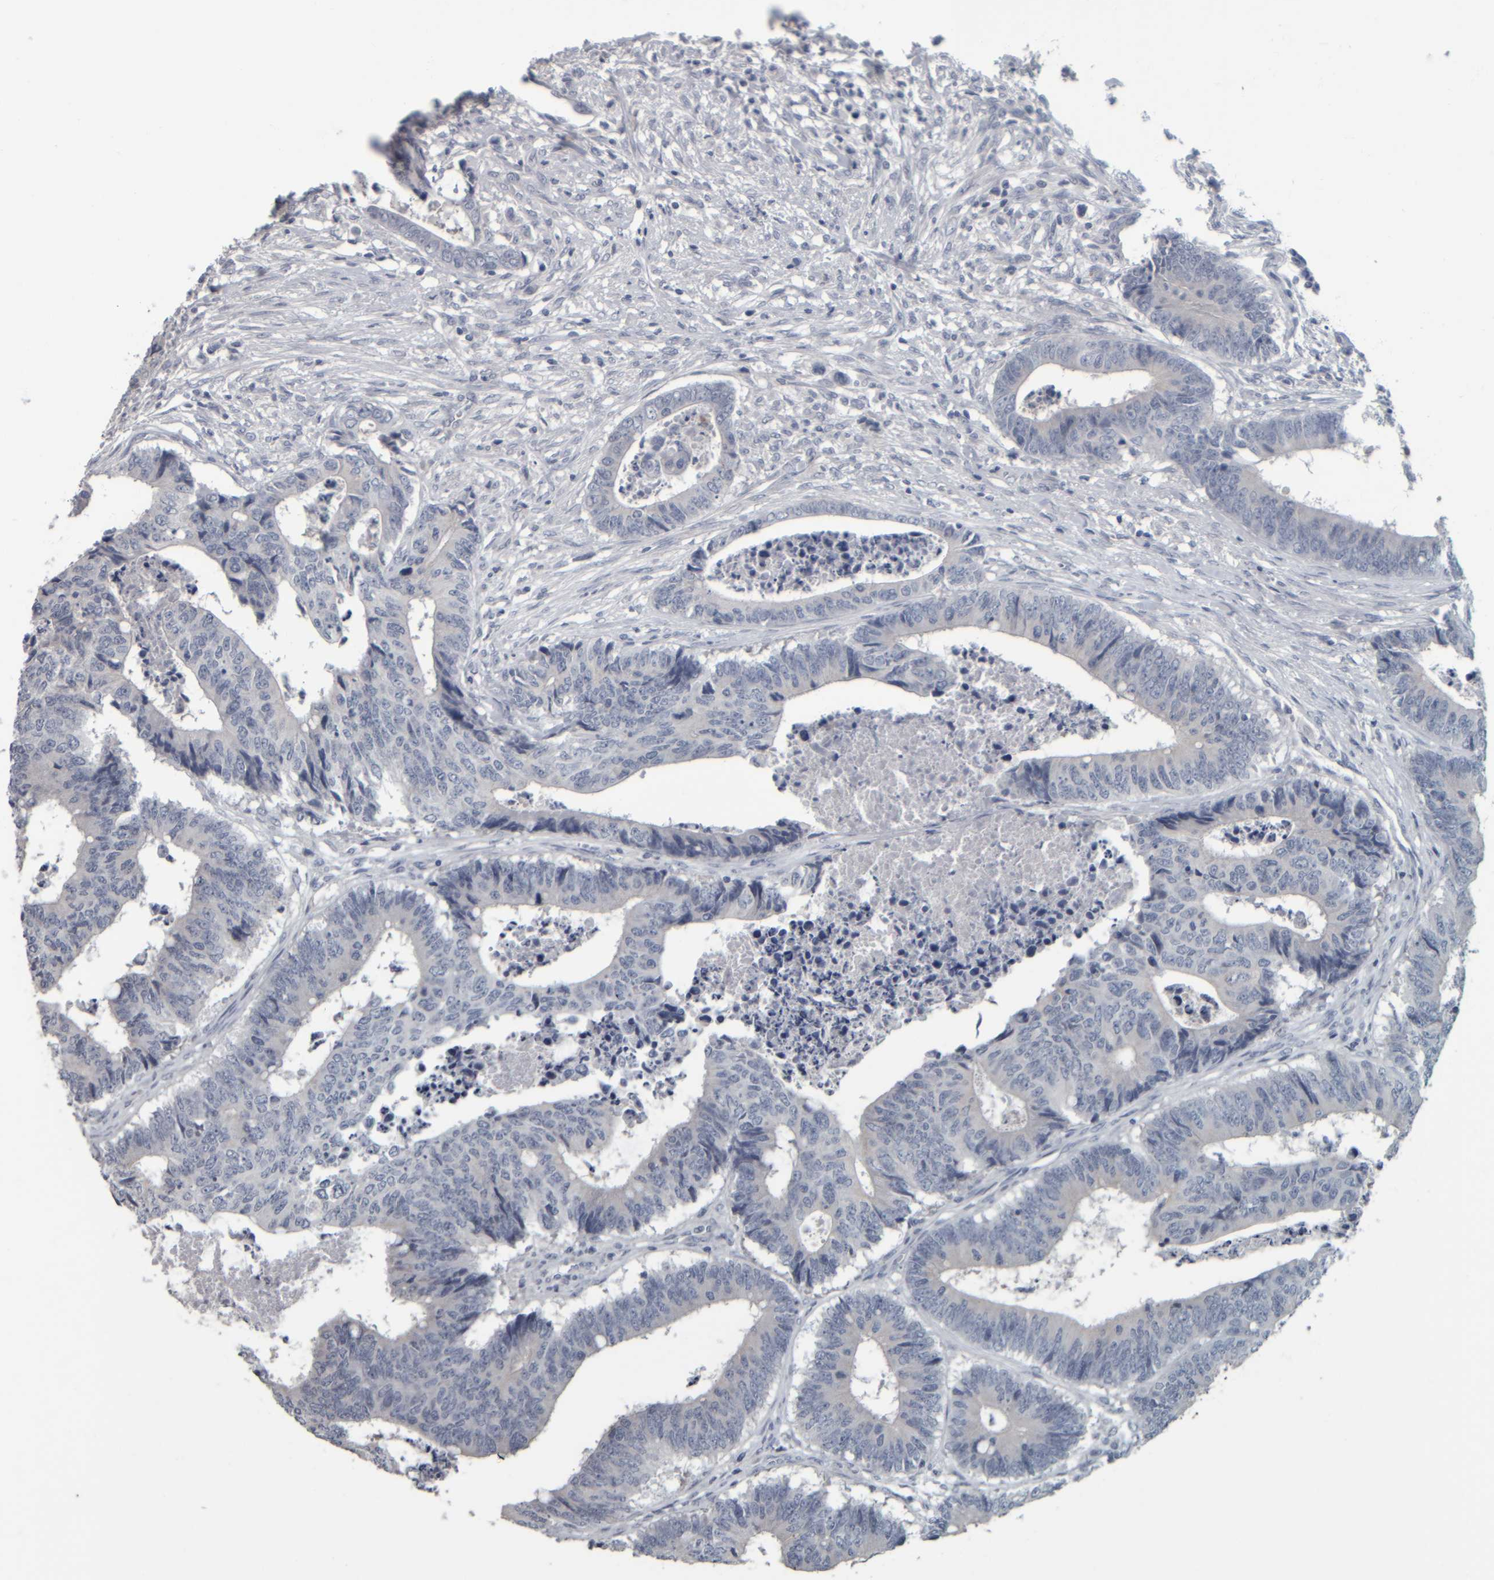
{"staining": {"intensity": "negative", "quantity": "none", "location": "none"}, "tissue": "colorectal cancer", "cell_type": "Tumor cells", "image_type": "cancer", "snomed": [{"axis": "morphology", "description": "Adenocarcinoma, NOS"}, {"axis": "topography", "description": "Rectum"}], "caption": "Immunohistochemistry (IHC) image of neoplastic tissue: human adenocarcinoma (colorectal) stained with DAB shows no significant protein expression in tumor cells.", "gene": "CAVIN4", "patient": {"sex": "male", "age": 84}}